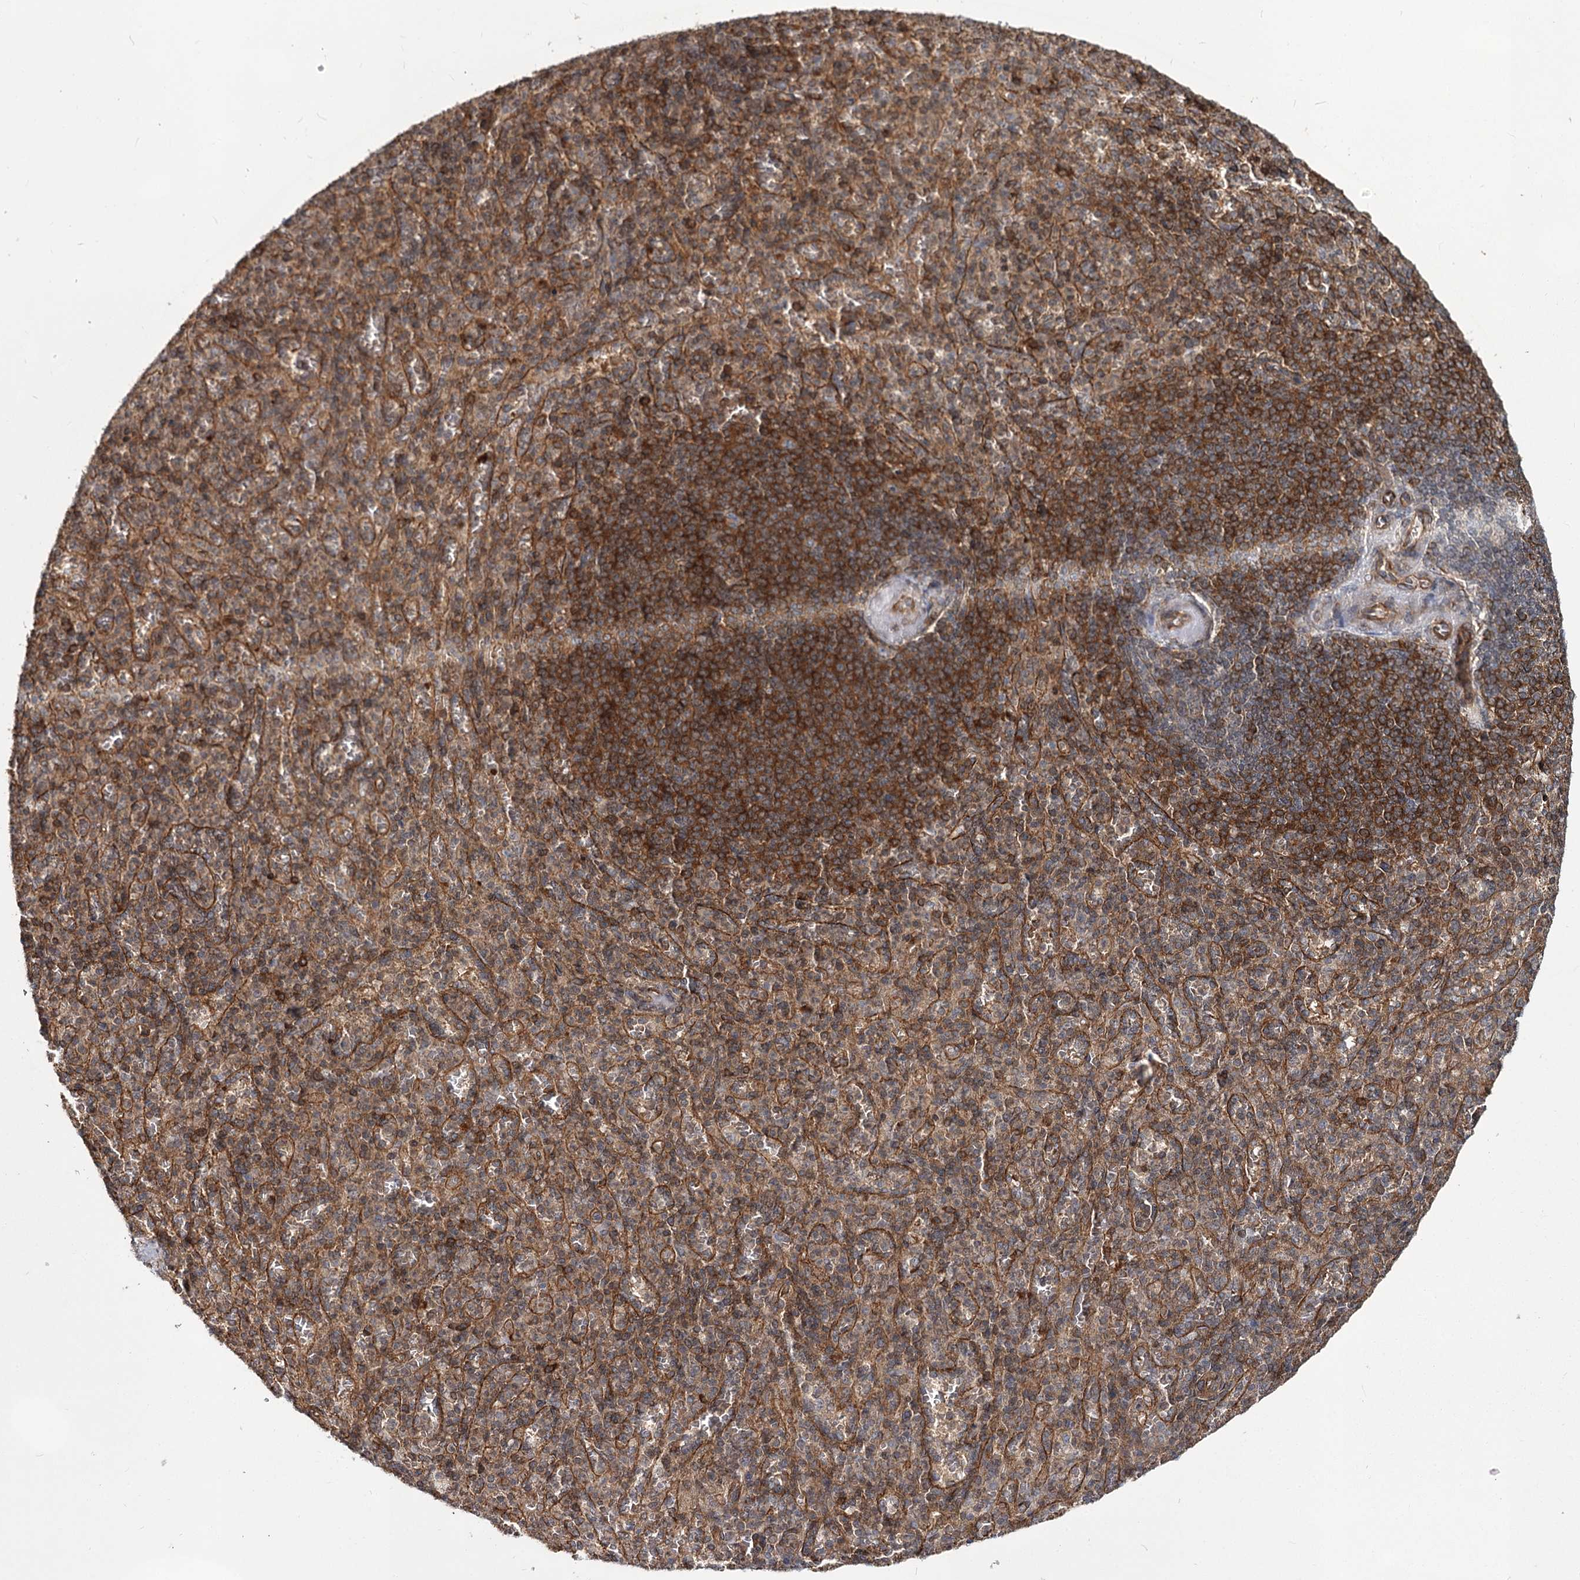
{"staining": {"intensity": "moderate", "quantity": "25%-75%", "location": "cytoplasmic/membranous"}, "tissue": "spleen", "cell_type": "Cells in red pulp", "image_type": "normal", "snomed": [{"axis": "morphology", "description": "Normal tissue, NOS"}, {"axis": "topography", "description": "Spleen"}], "caption": "Immunohistochemistry (DAB (3,3'-diaminobenzidine)) staining of unremarkable spleen displays moderate cytoplasmic/membranous protein staining in approximately 25%-75% of cells in red pulp.", "gene": "IQSEC1", "patient": {"sex": "female", "age": 74}}